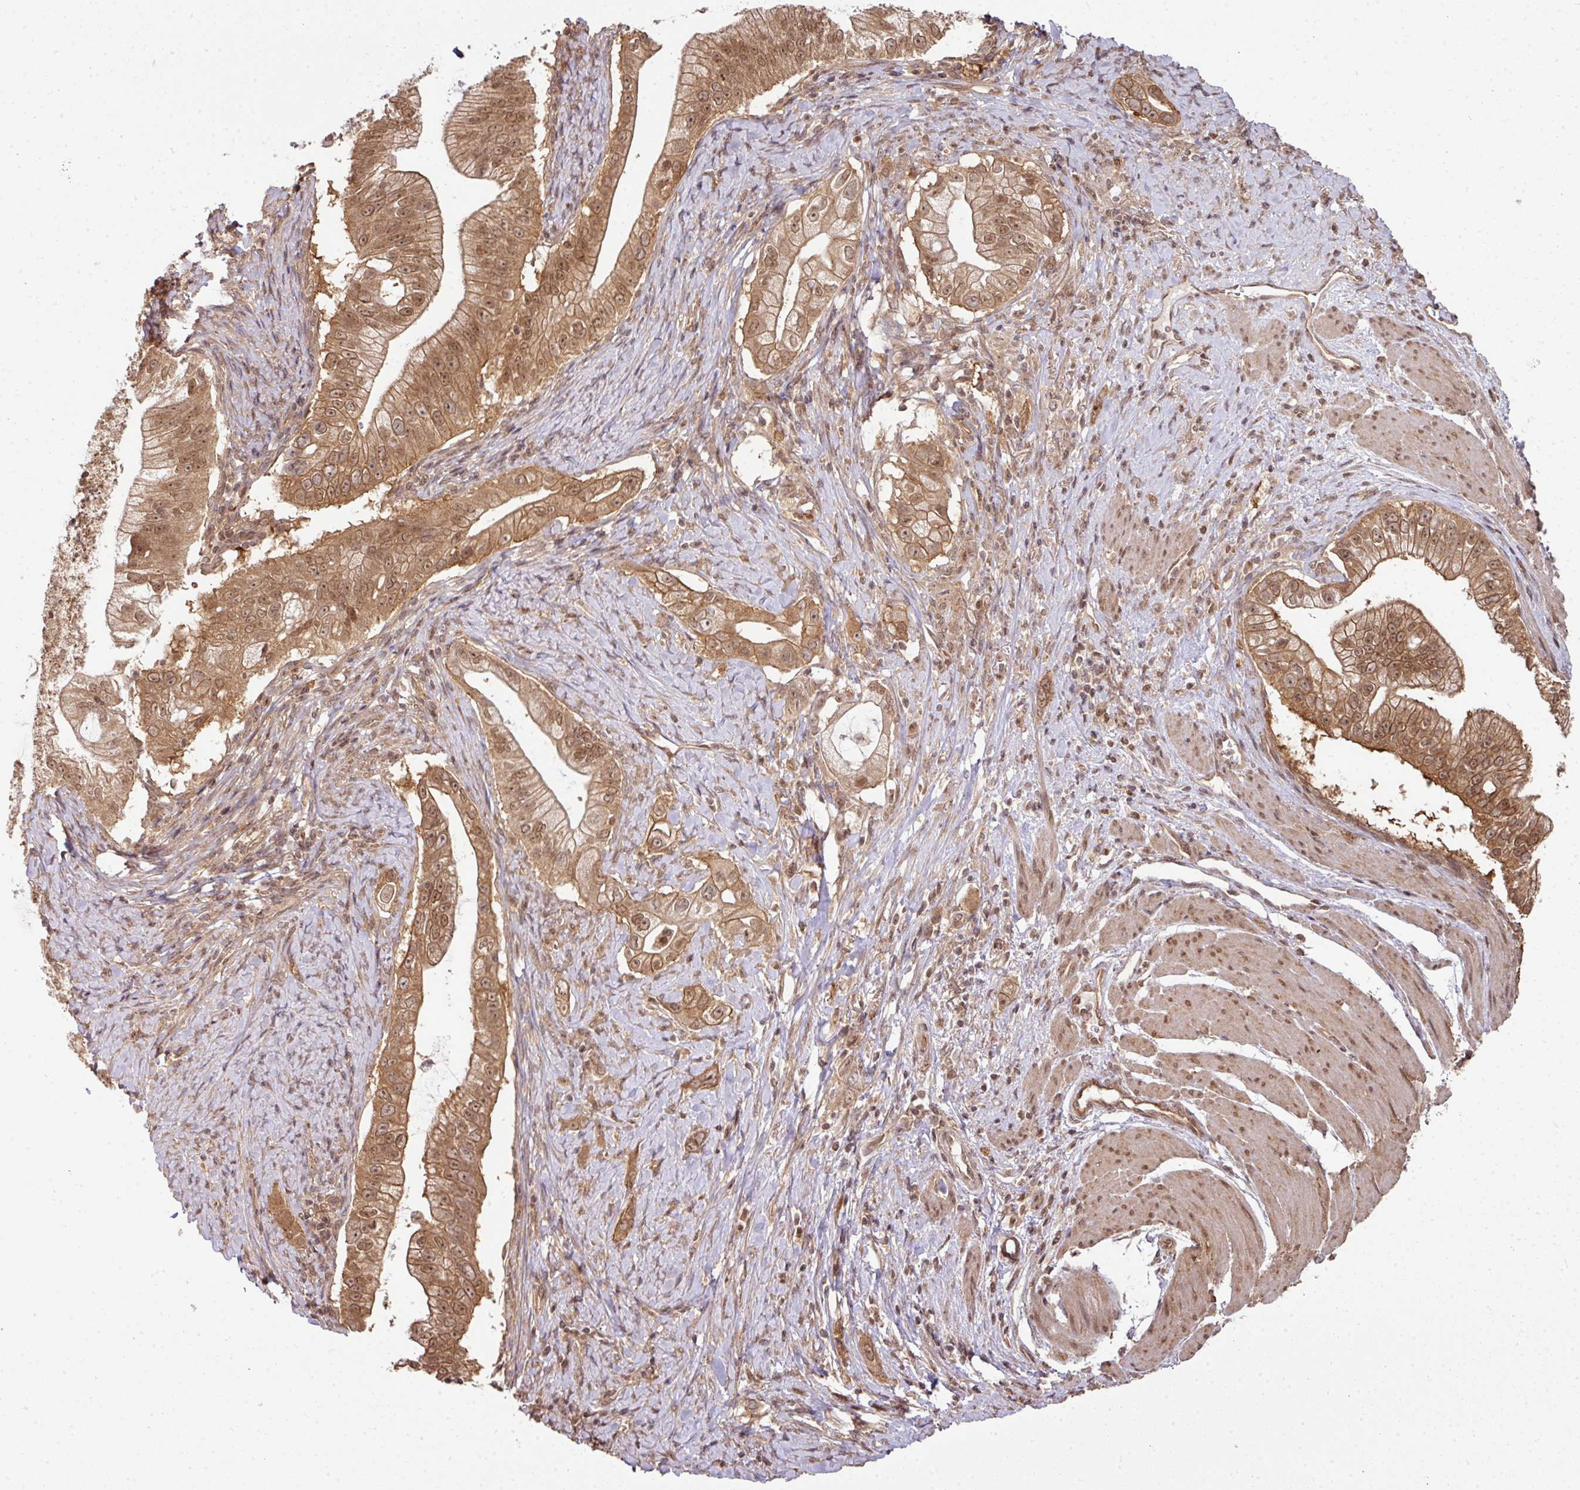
{"staining": {"intensity": "moderate", "quantity": ">75%", "location": "cytoplasmic/membranous,nuclear"}, "tissue": "pancreatic cancer", "cell_type": "Tumor cells", "image_type": "cancer", "snomed": [{"axis": "morphology", "description": "Adenocarcinoma, NOS"}, {"axis": "topography", "description": "Pancreas"}], "caption": "Immunohistochemistry (IHC) micrograph of neoplastic tissue: human adenocarcinoma (pancreatic) stained using IHC demonstrates medium levels of moderate protein expression localized specifically in the cytoplasmic/membranous and nuclear of tumor cells, appearing as a cytoplasmic/membranous and nuclear brown color.", "gene": "ANKRD18A", "patient": {"sex": "male", "age": 70}}